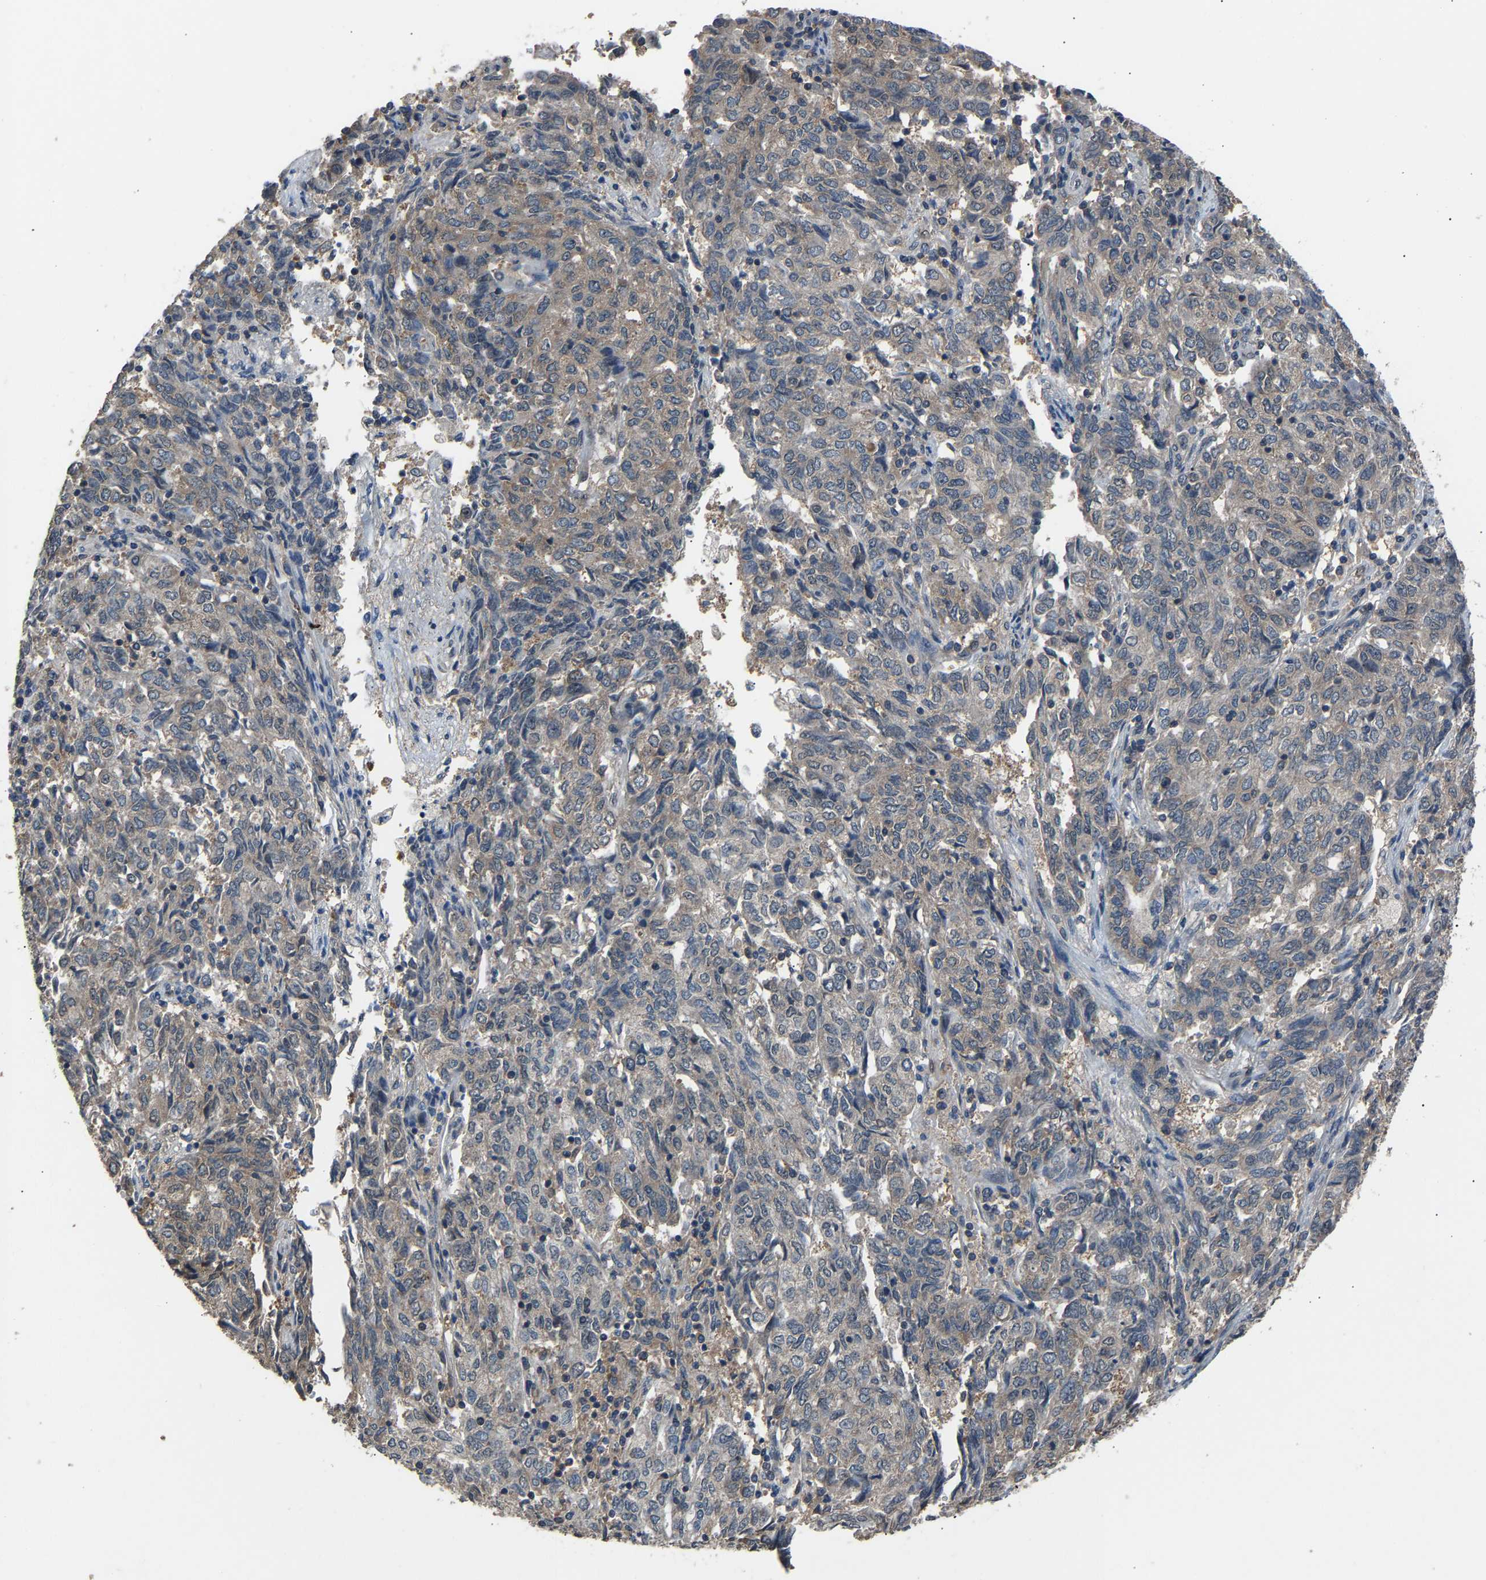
{"staining": {"intensity": "weak", "quantity": ">75%", "location": "cytoplasmic/membranous"}, "tissue": "endometrial cancer", "cell_type": "Tumor cells", "image_type": "cancer", "snomed": [{"axis": "morphology", "description": "Adenocarcinoma, NOS"}, {"axis": "topography", "description": "Endometrium"}], "caption": "Protein staining of adenocarcinoma (endometrial) tissue exhibits weak cytoplasmic/membranous expression in about >75% of tumor cells.", "gene": "ABCC9", "patient": {"sex": "female", "age": 80}}